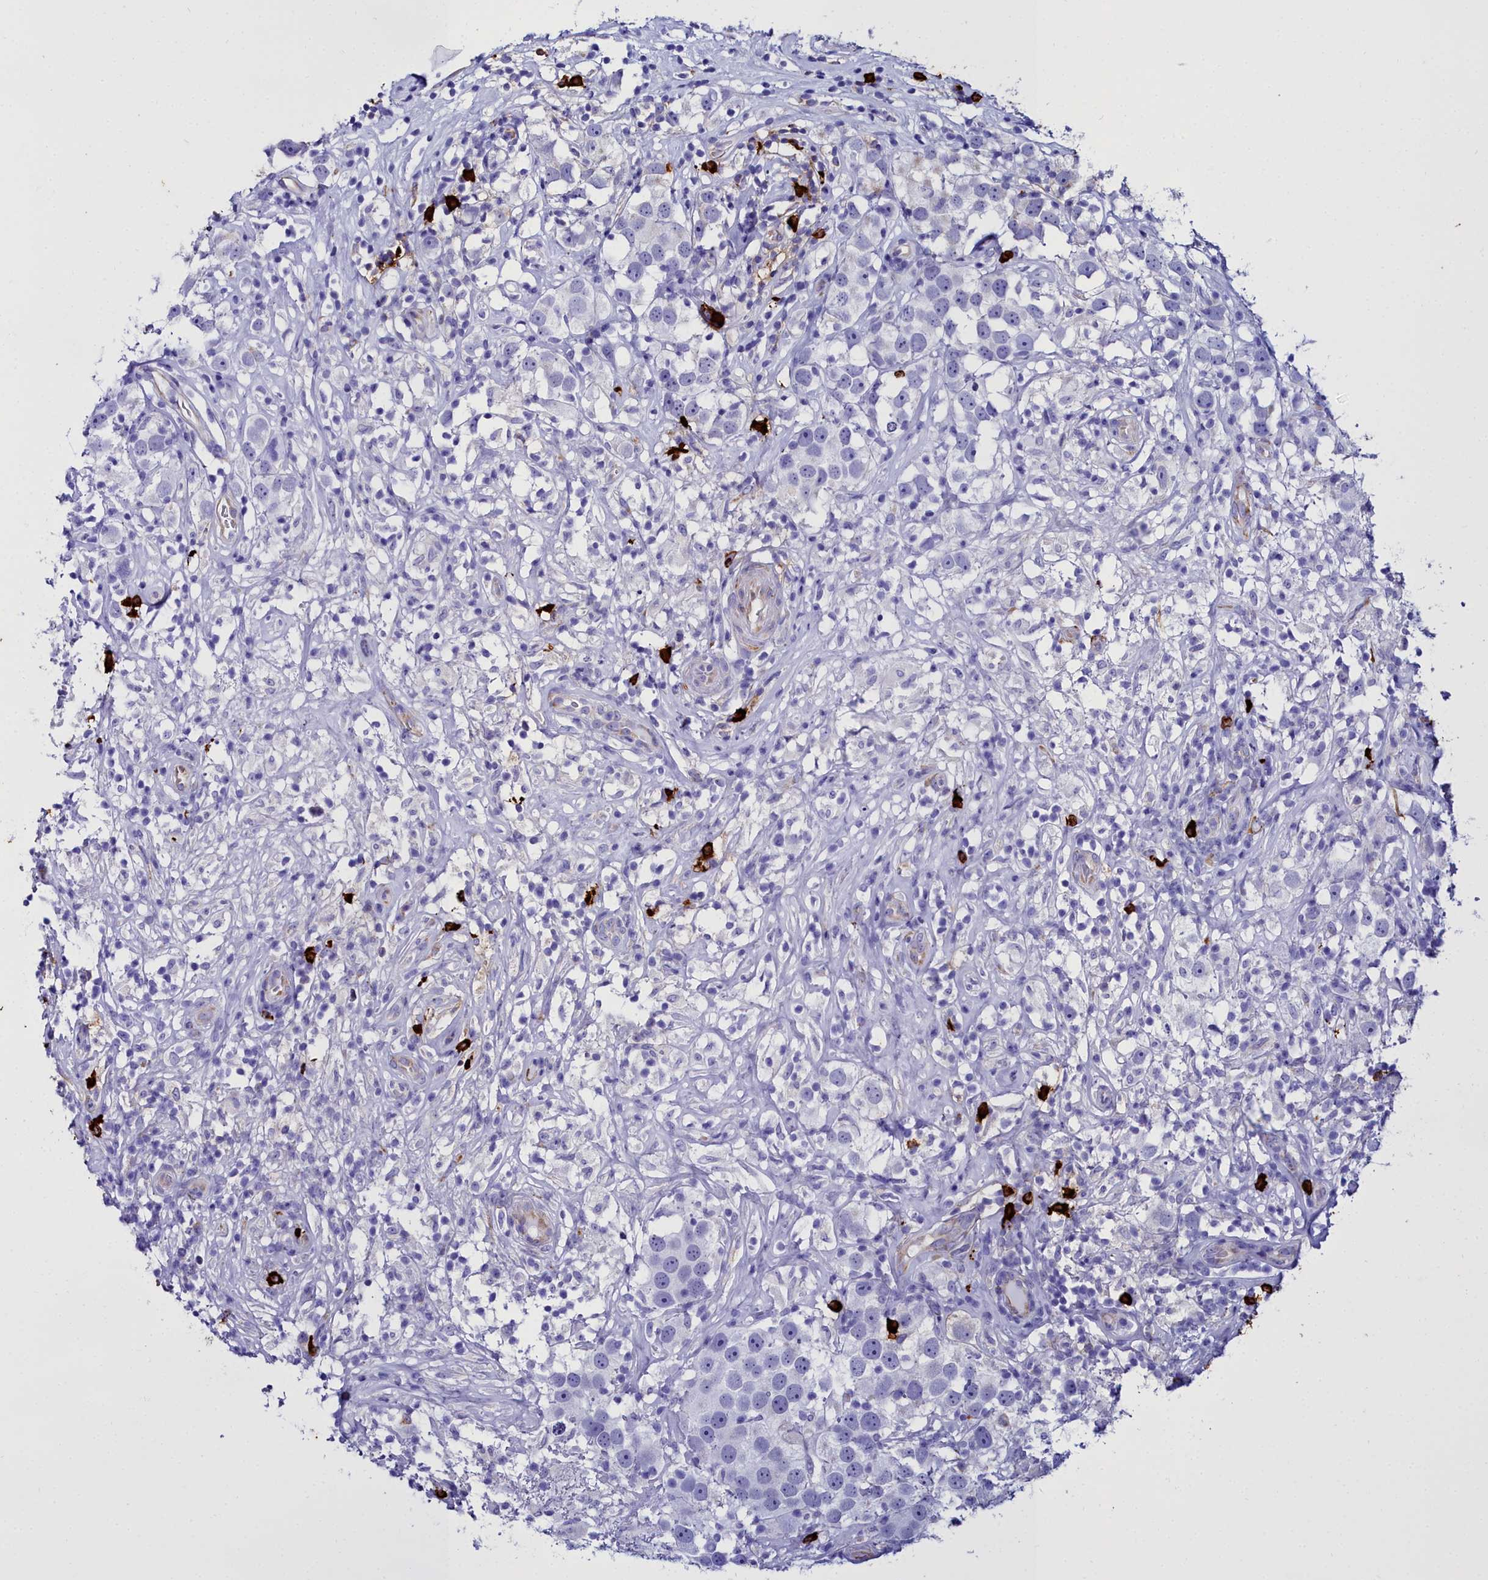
{"staining": {"intensity": "negative", "quantity": "none", "location": "none"}, "tissue": "testis cancer", "cell_type": "Tumor cells", "image_type": "cancer", "snomed": [{"axis": "morphology", "description": "Seminoma, NOS"}, {"axis": "topography", "description": "Testis"}], "caption": "A high-resolution image shows immunohistochemistry staining of testis seminoma, which reveals no significant staining in tumor cells.", "gene": "TXNDC5", "patient": {"sex": "male", "age": 49}}